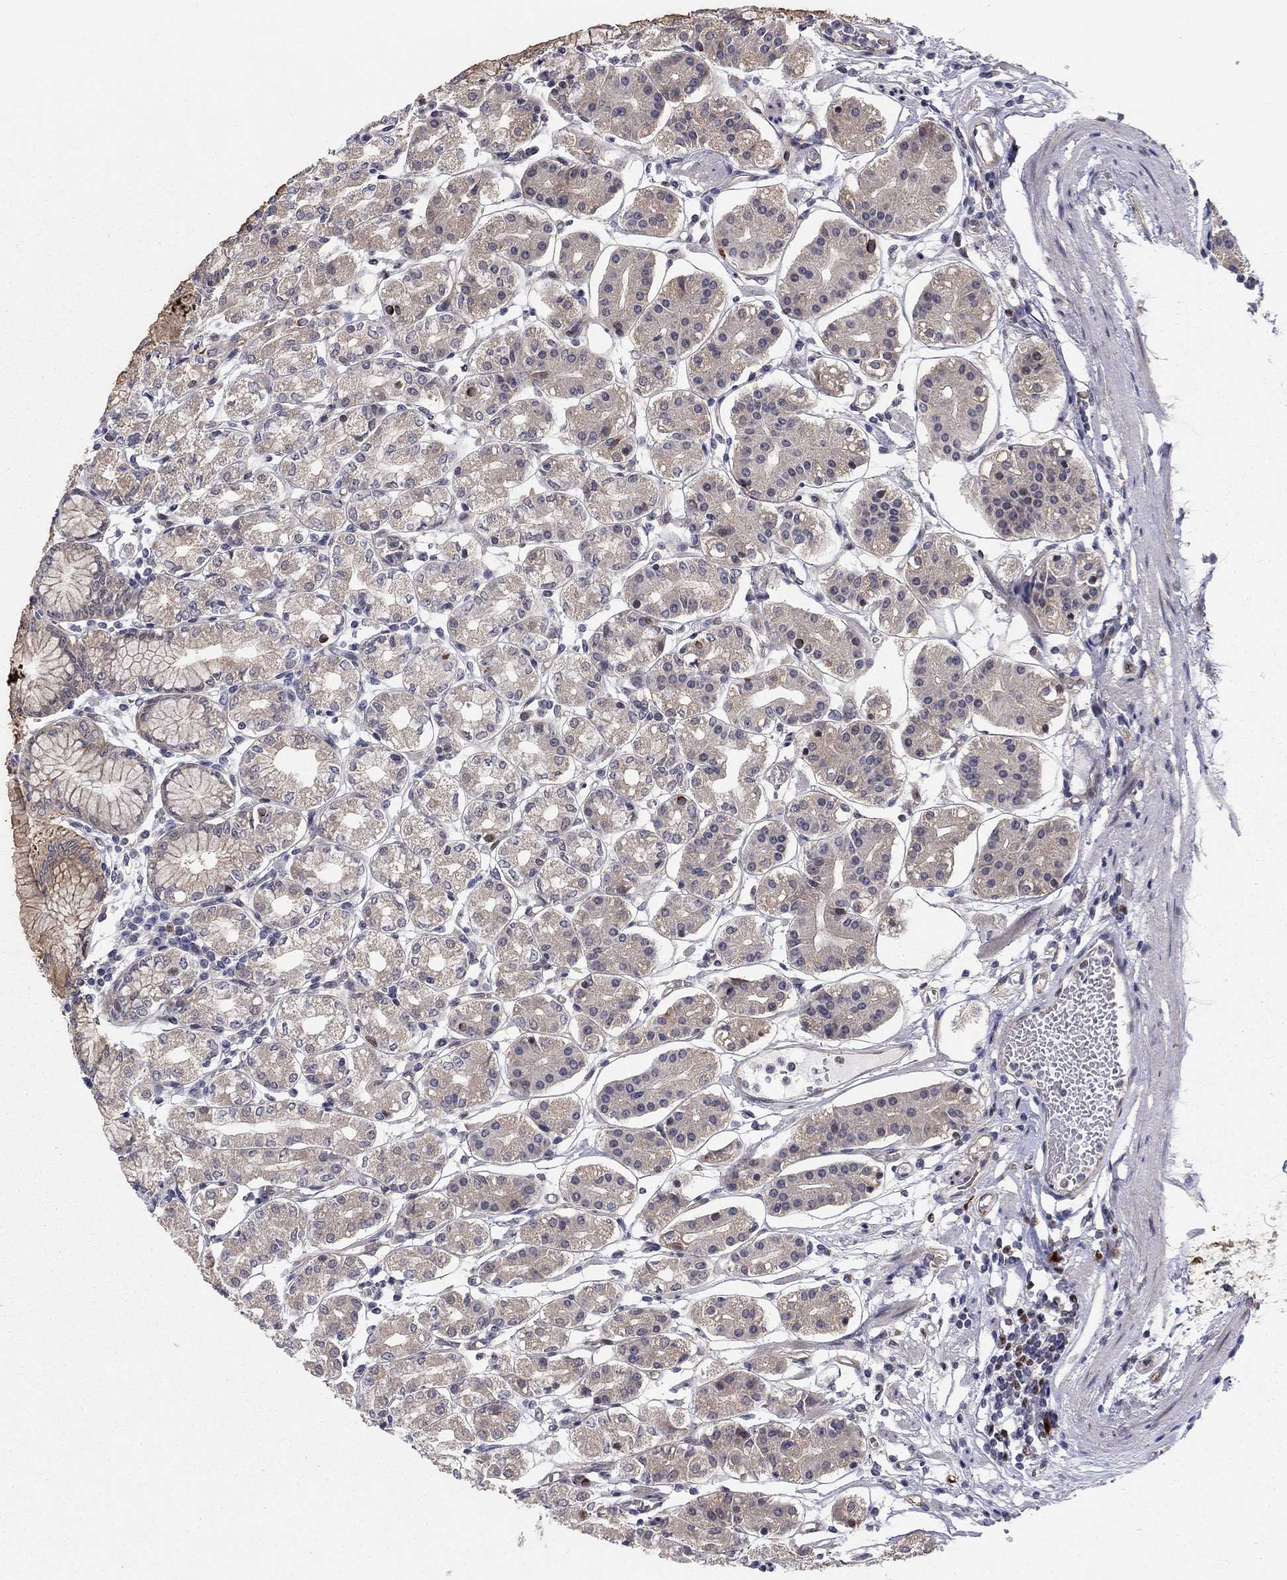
{"staining": {"intensity": "strong", "quantity": "<25%", "location": "cytoplasmic/membranous"}, "tissue": "stomach", "cell_type": "Glandular cells", "image_type": "normal", "snomed": [{"axis": "morphology", "description": "Normal tissue, NOS"}, {"axis": "topography", "description": "Skeletal muscle"}, {"axis": "topography", "description": "Stomach"}], "caption": "A brown stain shows strong cytoplasmic/membranous staining of a protein in glandular cells of benign stomach.", "gene": "BCL11A", "patient": {"sex": "female", "age": 57}}